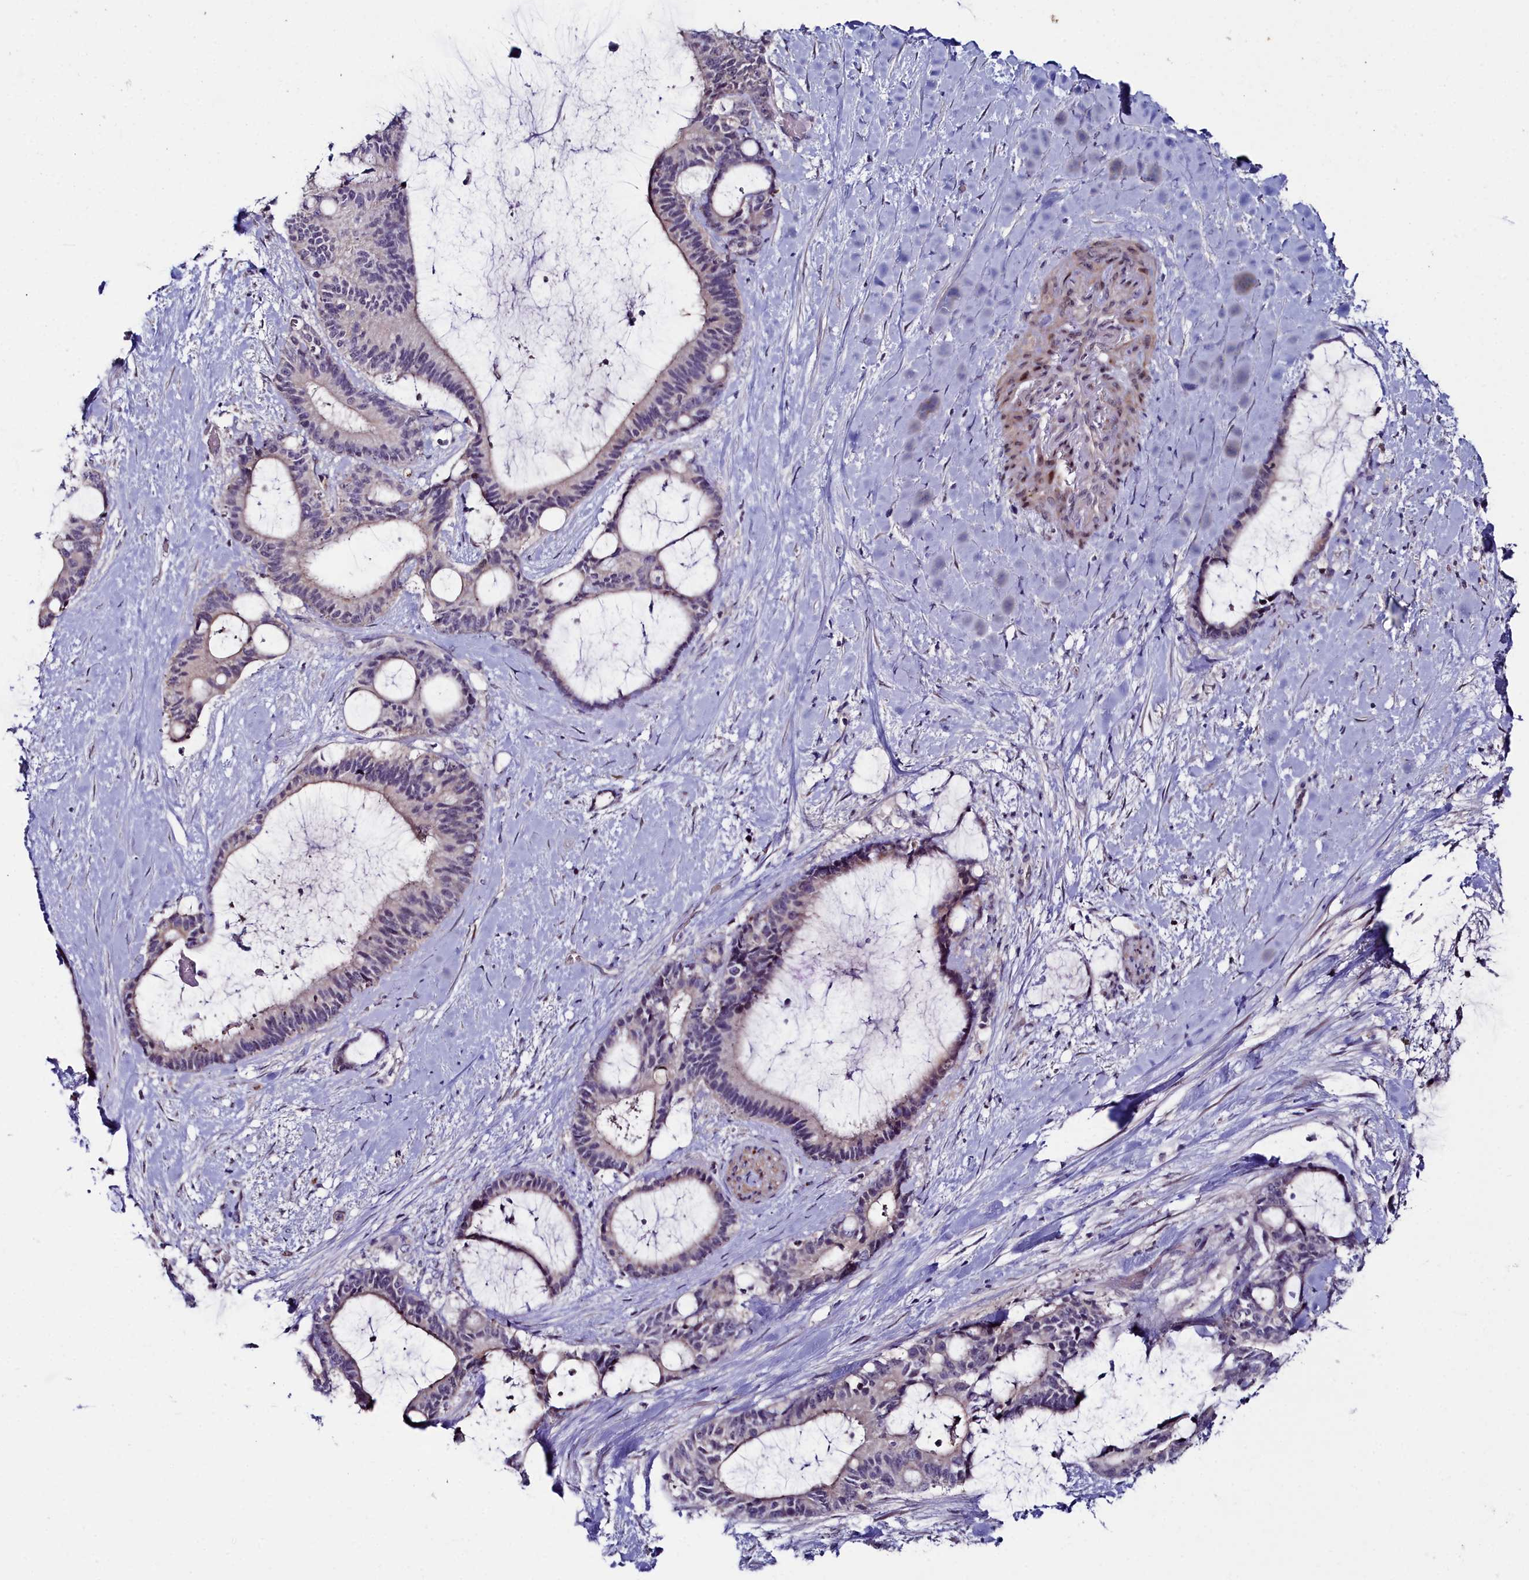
{"staining": {"intensity": "weak", "quantity": "<25%", "location": "cytoplasmic/membranous"}, "tissue": "liver cancer", "cell_type": "Tumor cells", "image_type": "cancer", "snomed": [{"axis": "morphology", "description": "Normal tissue, NOS"}, {"axis": "morphology", "description": "Cholangiocarcinoma"}, {"axis": "topography", "description": "Liver"}, {"axis": "topography", "description": "Peripheral nerve tissue"}], "caption": "High magnification brightfield microscopy of liver cancer (cholangiocarcinoma) stained with DAB (3,3'-diaminobenzidine) (brown) and counterstained with hematoxylin (blue): tumor cells show no significant staining.", "gene": "KCTD18", "patient": {"sex": "female", "age": 73}}